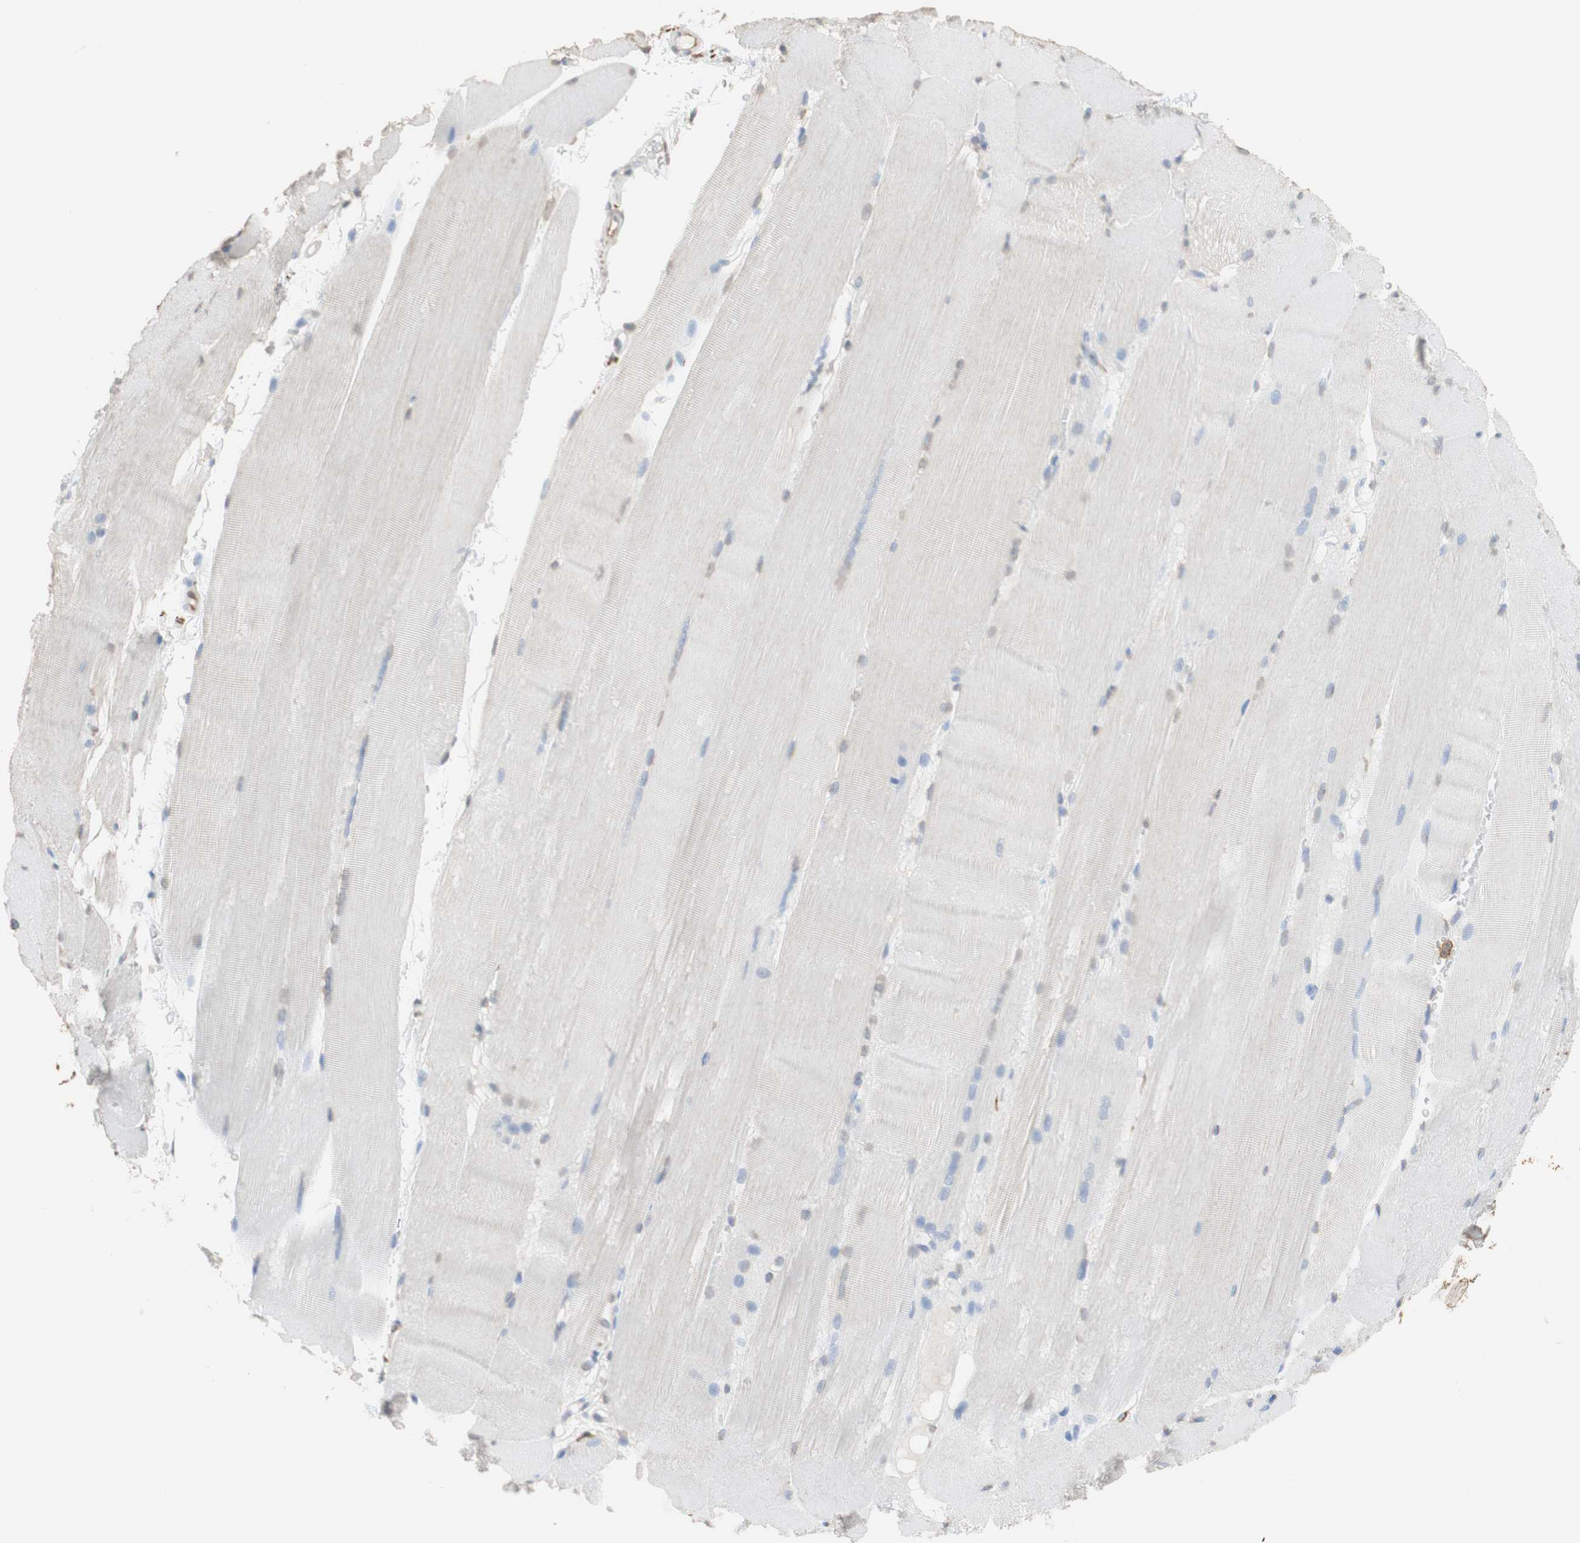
{"staining": {"intensity": "weak", "quantity": "25%-75%", "location": "cytoplasmic/membranous"}, "tissue": "skeletal muscle", "cell_type": "Myocytes", "image_type": "normal", "snomed": [{"axis": "morphology", "description": "Normal tissue, NOS"}, {"axis": "topography", "description": "Skin"}, {"axis": "topography", "description": "Skeletal muscle"}], "caption": "This micrograph reveals benign skeletal muscle stained with immunohistochemistry (IHC) to label a protein in brown. The cytoplasmic/membranous of myocytes show weak positivity for the protein. Nuclei are counter-stained blue.", "gene": "L1CAM", "patient": {"sex": "male", "age": 83}}